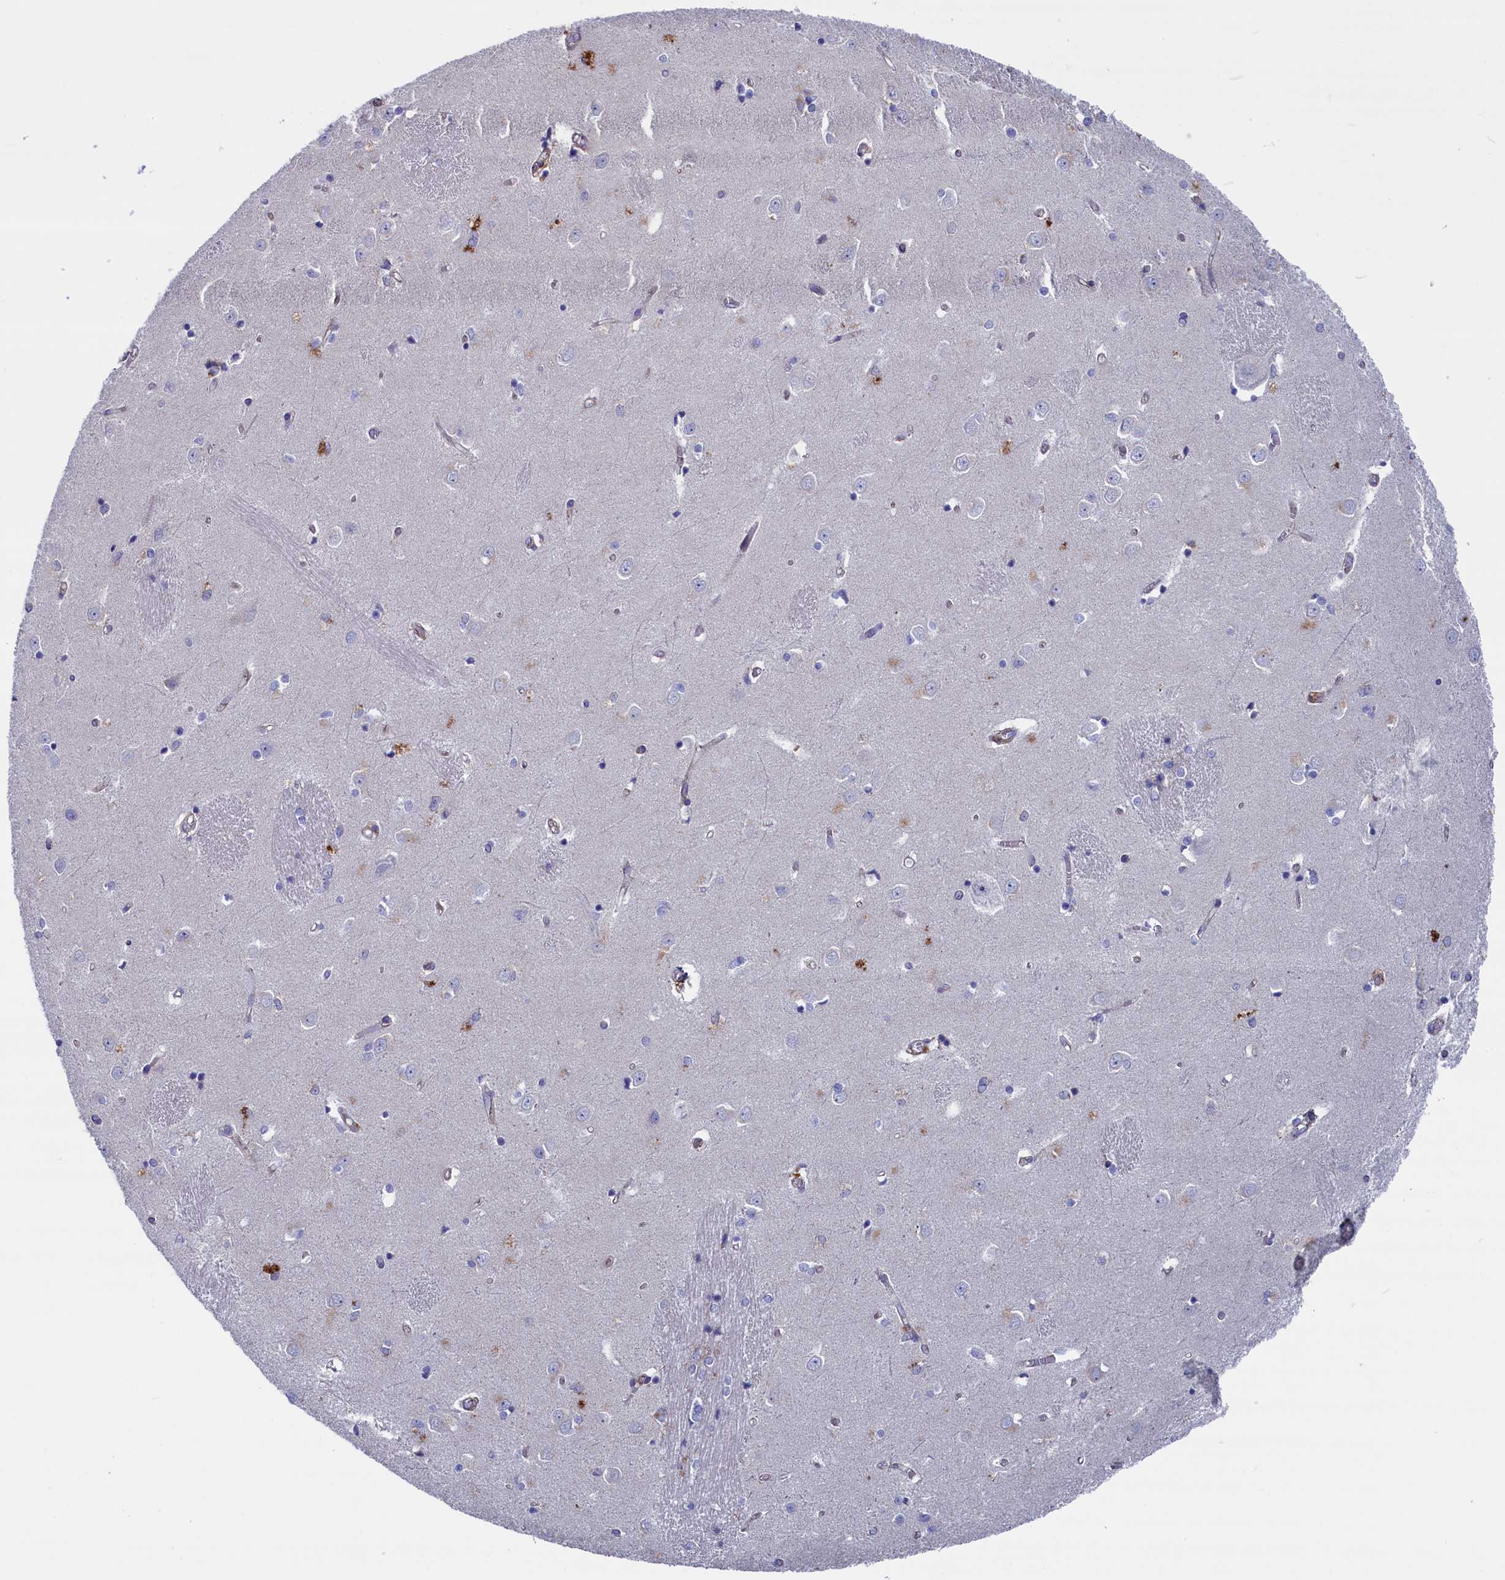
{"staining": {"intensity": "moderate", "quantity": "<25%", "location": "cytoplasmic/membranous"}, "tissue": "caudate", "cell_type": "Glial cells", "image_type": "normal", "snomed": [{"axis": "morphology", "description": "Normal tissue, NOS"}, {"axis": "topography", "description": "Lateral ventricle wall"}], "caption": "This image shows immunohistochemistry (IHC) staining of normal caudate, with low moderate cytoplasmic/membranous expression in approximately <25% of glial cells.", "gene": "NUDT7", "patient": {"sex": "male", "age": 37}}